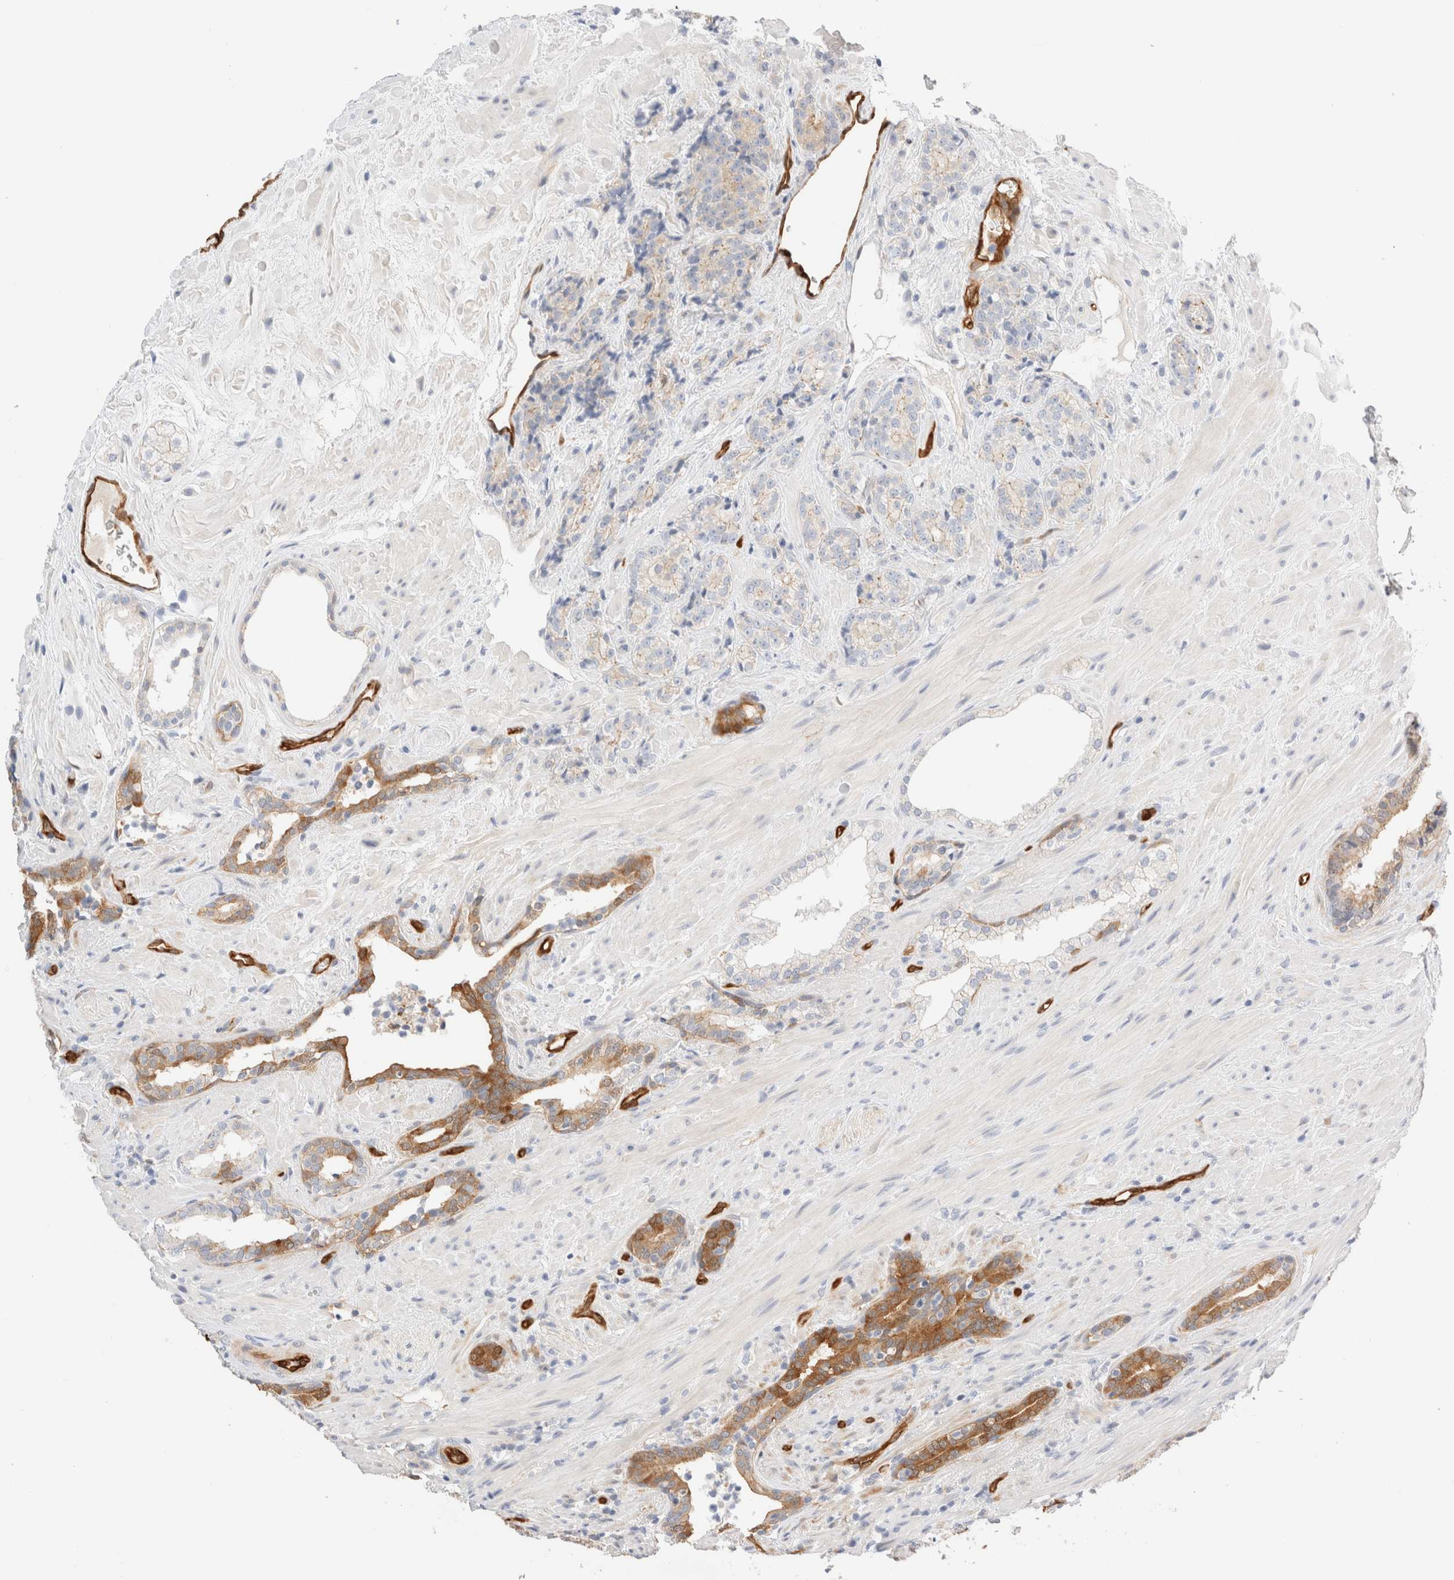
{"staining": {"intensity": "moderate", "quantity": ">75%", "location": "cytoplasmic/membranous"}, "tissue": "prostate cancer", "cell_type": "Tumor cells", "image_type": "cancer", "snomed": [{"axis": "morphology", "description": "Adenocarcinoma, High grade"}, {"axis": "topography", "description": "Prostate"}], "caption": "Immunohistochemistry (IHC) photomicrograph of neoplastic tissue: human prostate cancer stained using IHC displays medium levels of moderate protein expression localized specifically in the cytoplasmic/membranous of tumor cells, appearing as a cytoplasmic/membranous brown color.", "gene": "LMCD1", "patient": {"sex": "male", "age": 71}}